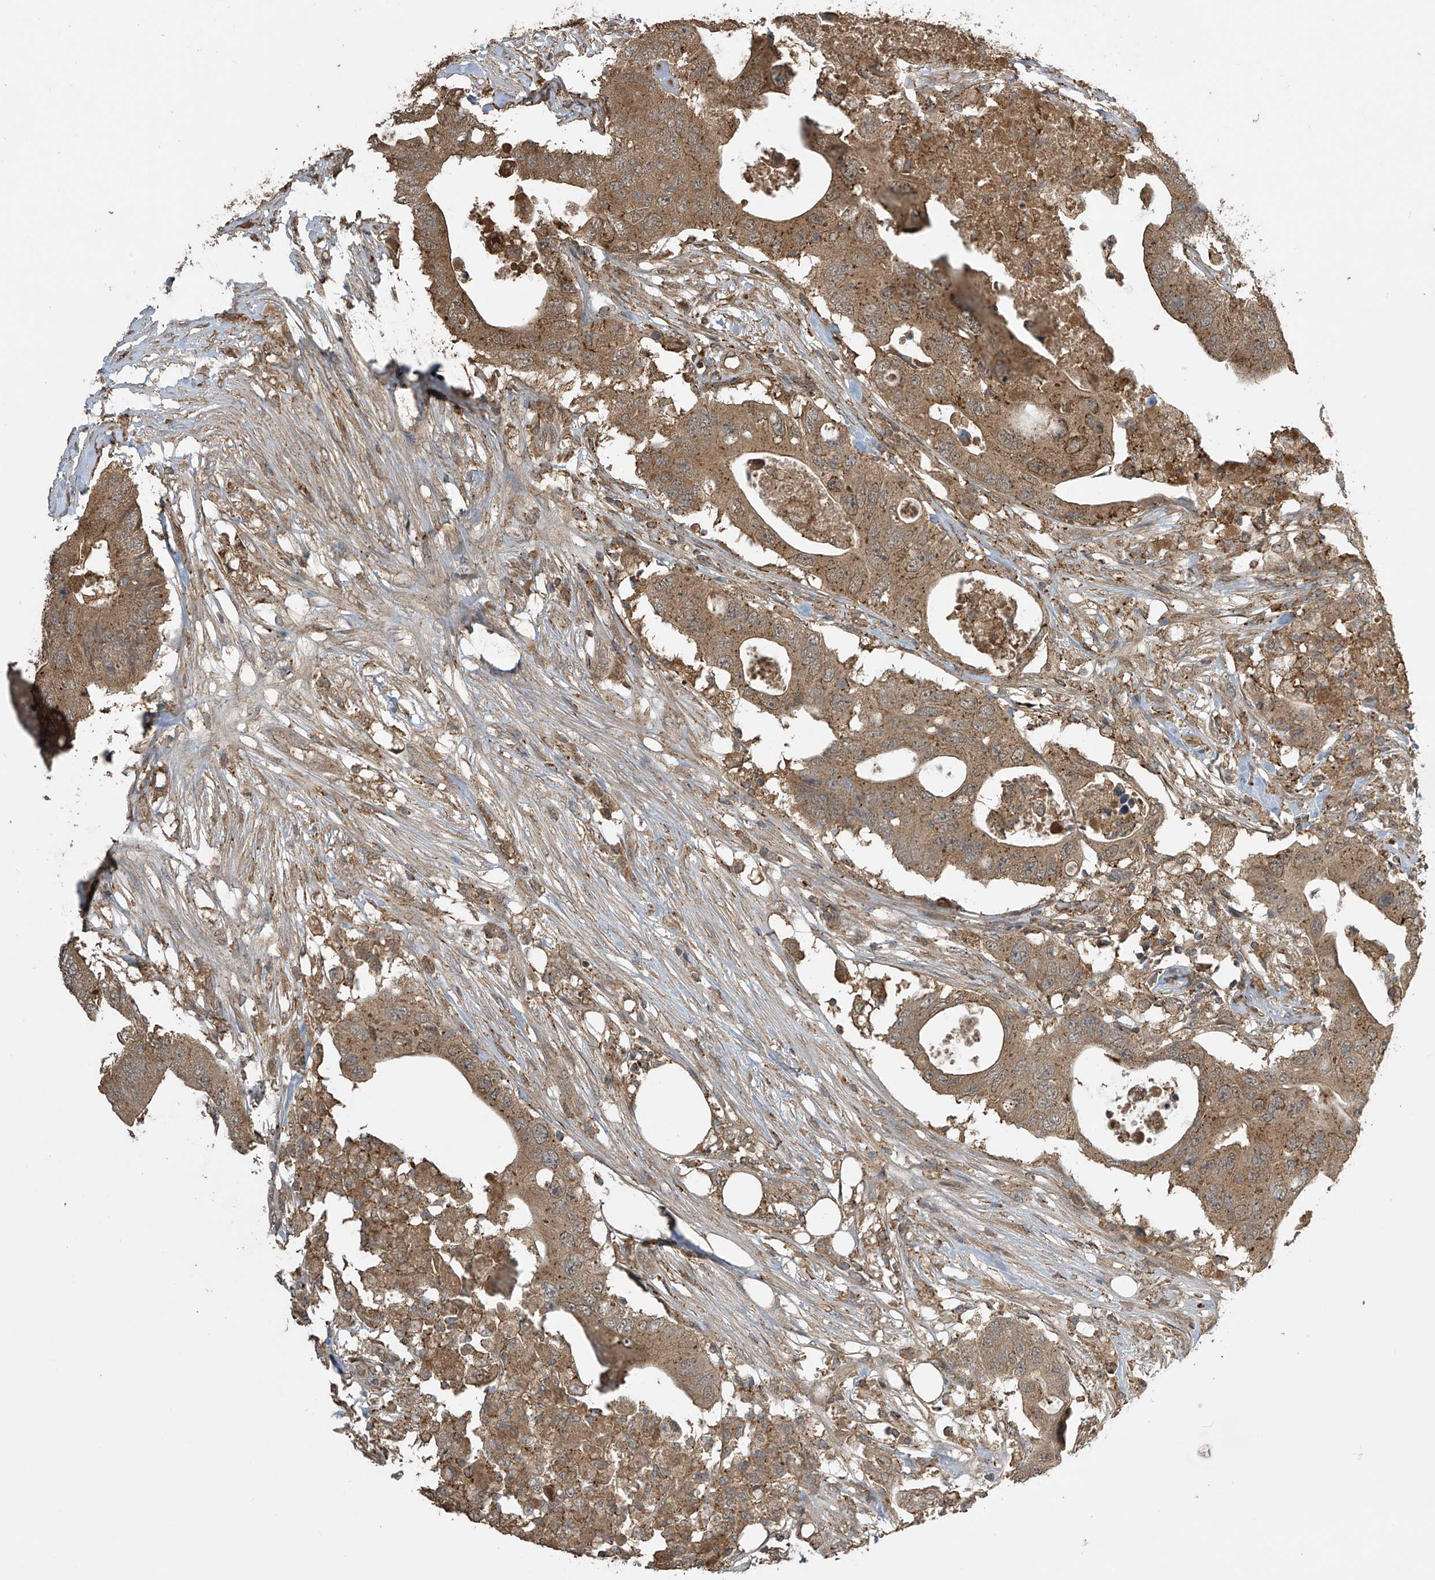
{"staining": {"intensity": "moderate", "quantity": ">75%", "location": "cytoplasmic/membranous"}, "tissue": "colorectal cancer", "cell_type": "Tumor cells", "image_type": "cancer", "snomed": [{"axis": "morphology", "description": "Adenocarcinoma, NOS"}, {"axis": "topography", "description": "Colon"}], "caption": "IHC of adenocarcinoma (colorectal) shows medium levels of moderate cytoplasmic/membranous staining in approximately >75% of tumor cells.", "gene": "SLFN14", "patient": {"sex": "male", "age": 71}}